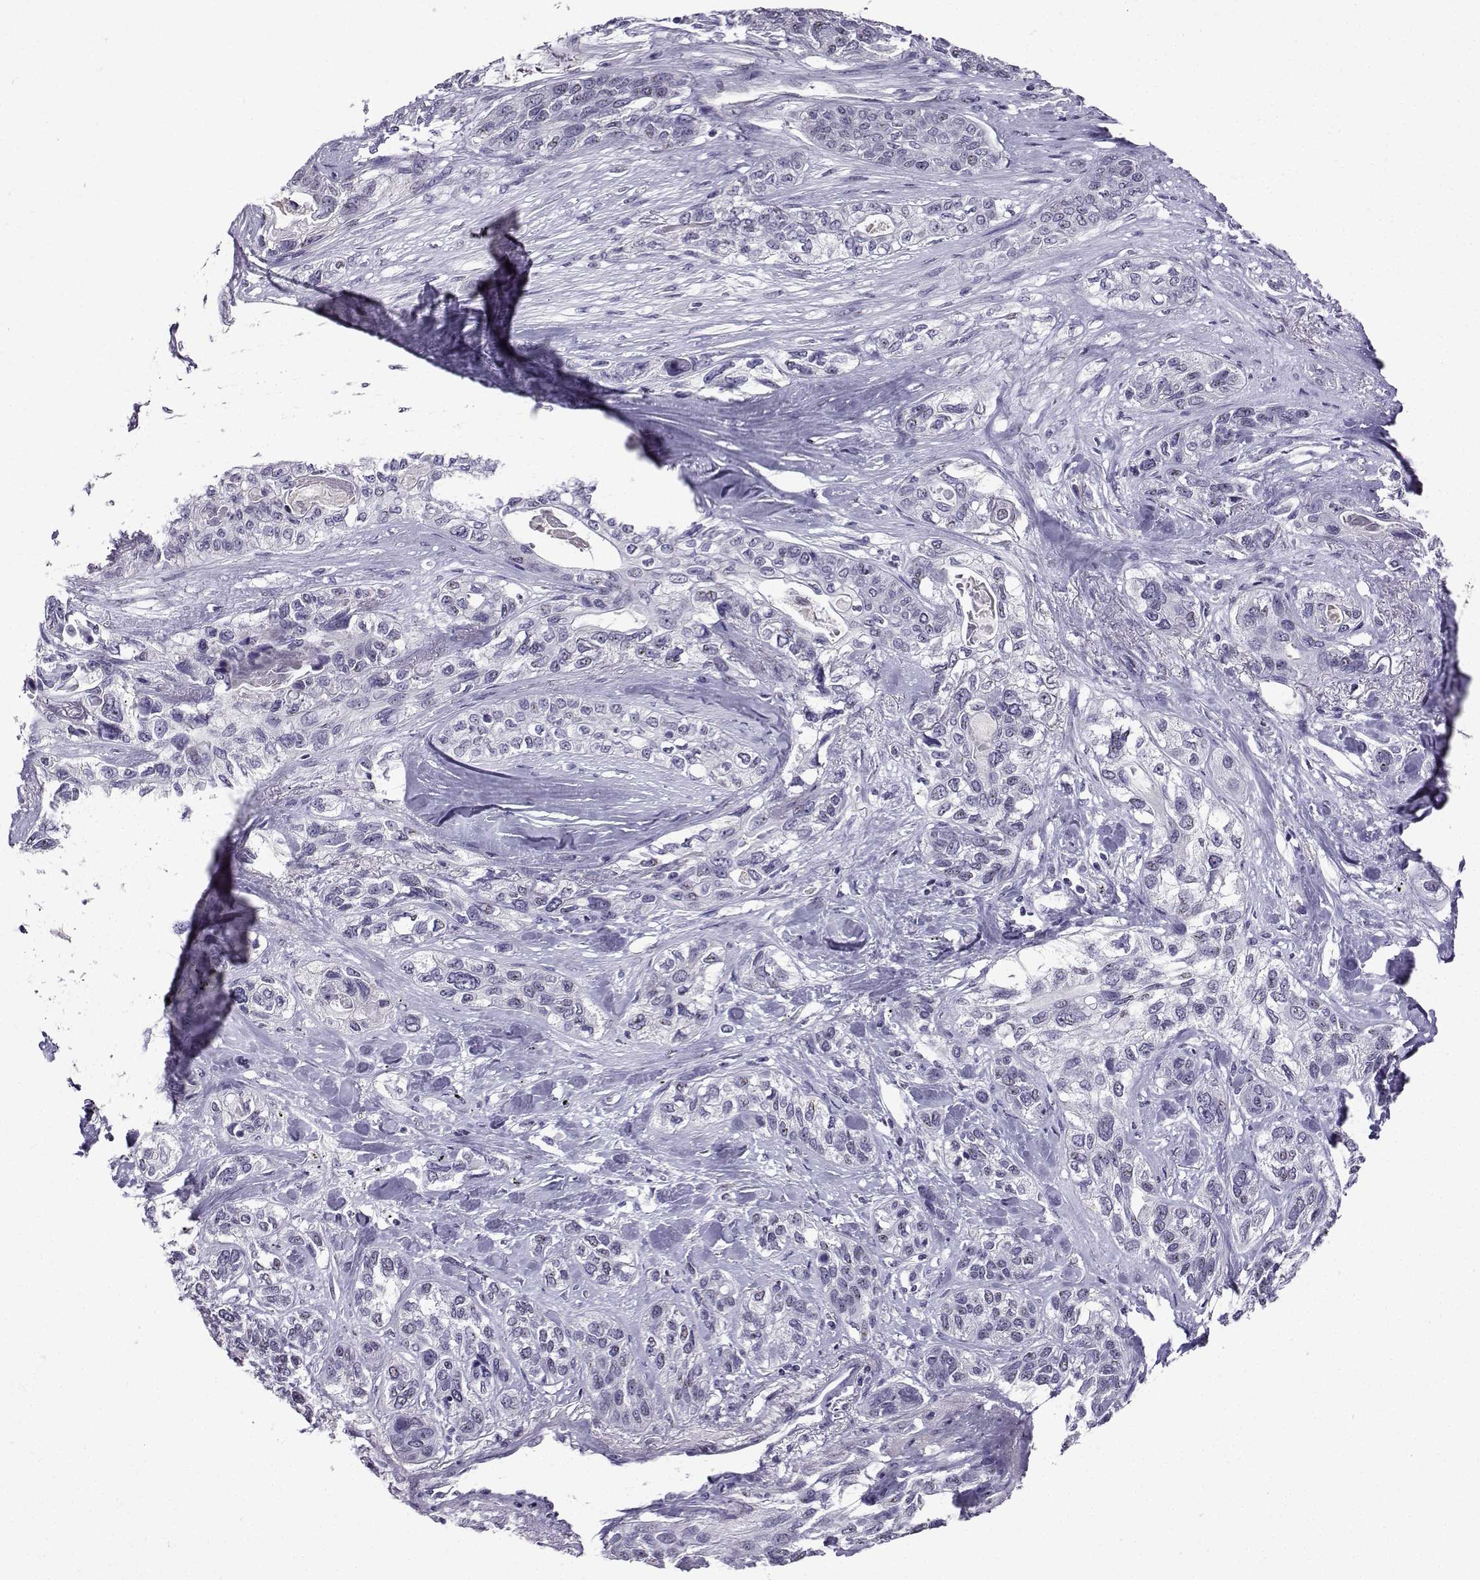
{"staining": {"intensity": "negative", "quantity": "none", "location": "none"}, "tissue": "lung cancer", "cell_type": "Tumor cells", "image_type": "cancer", "snomed": [{"axis": "morphology", "description": "Squamous cell carcinoma, NOS"}, {"axis": "topography", "description": "Lung"}], "caption": "Histopathology image shows no protein positivity in tumor cells of squamous cell carcinoma (lung) tissue.", "gene": "LRFN2", "patient": {"sex": "female", "age": 70}}